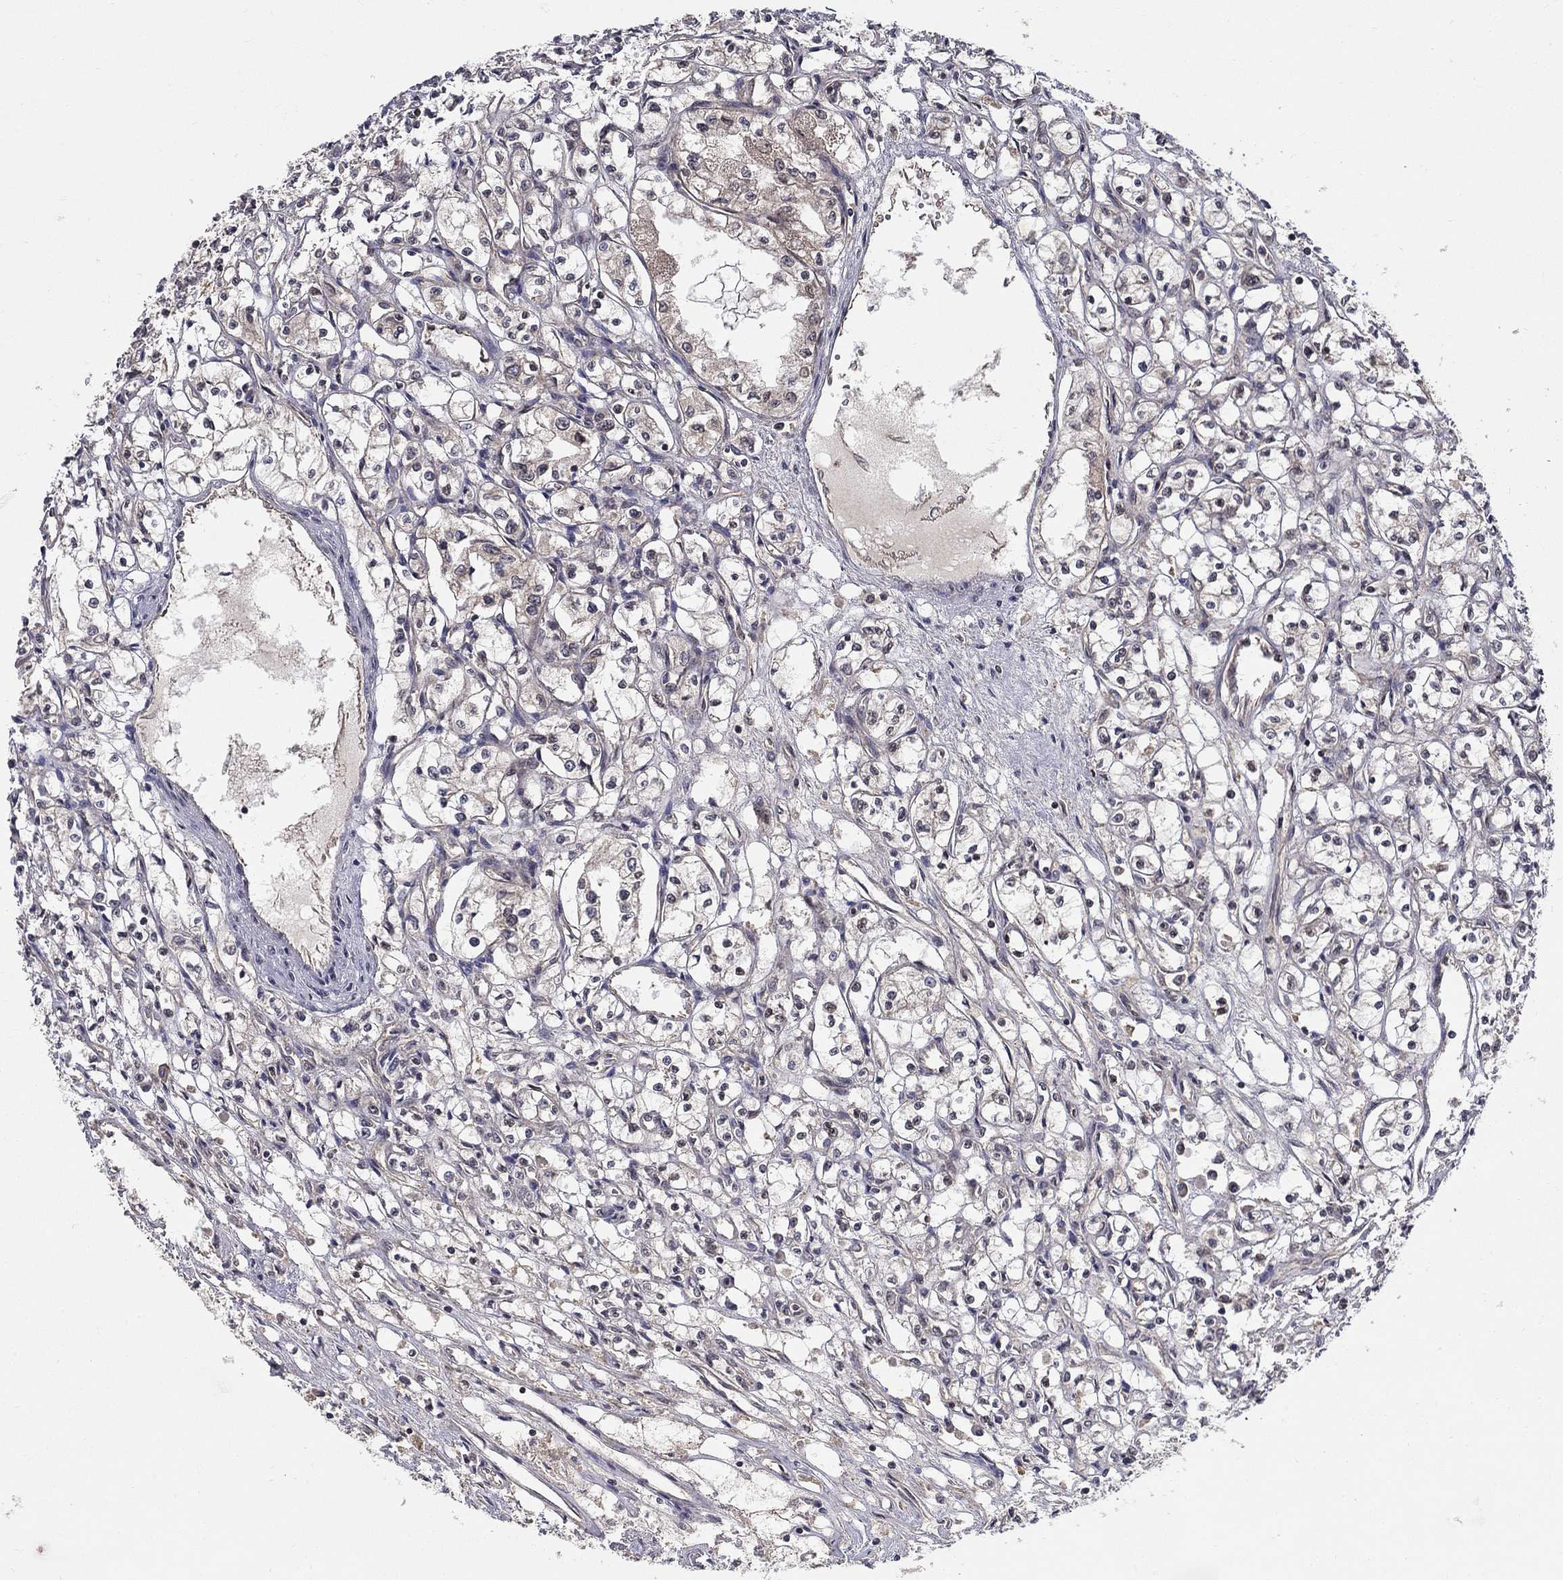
{"staining": {"intensity": "negative", "quantity": "none", "location": "none"}, "tissue": "renal cancer", "cell_type": "Tumor cells", "image_type": "cancer", "snomed": [{"axis": "morphology", "description": "Adenocarcinoma, NOS"}, {"axis": "topography", "description": "Kidney"}], "caption": "IHC image of neoplastic tissue: human adenocarcinoma (renal) stained with DAB (3,3'-diaminobenzidine) reveals no significant protein staining in tumor cells. The staining is performed using DAB (3,3'-diaminobenzidine) brown chromogen with nuclei counter-stained in using hematoxylin.", "gene": "BMERB1", "patient": {"sex": "male", "age": 56}}